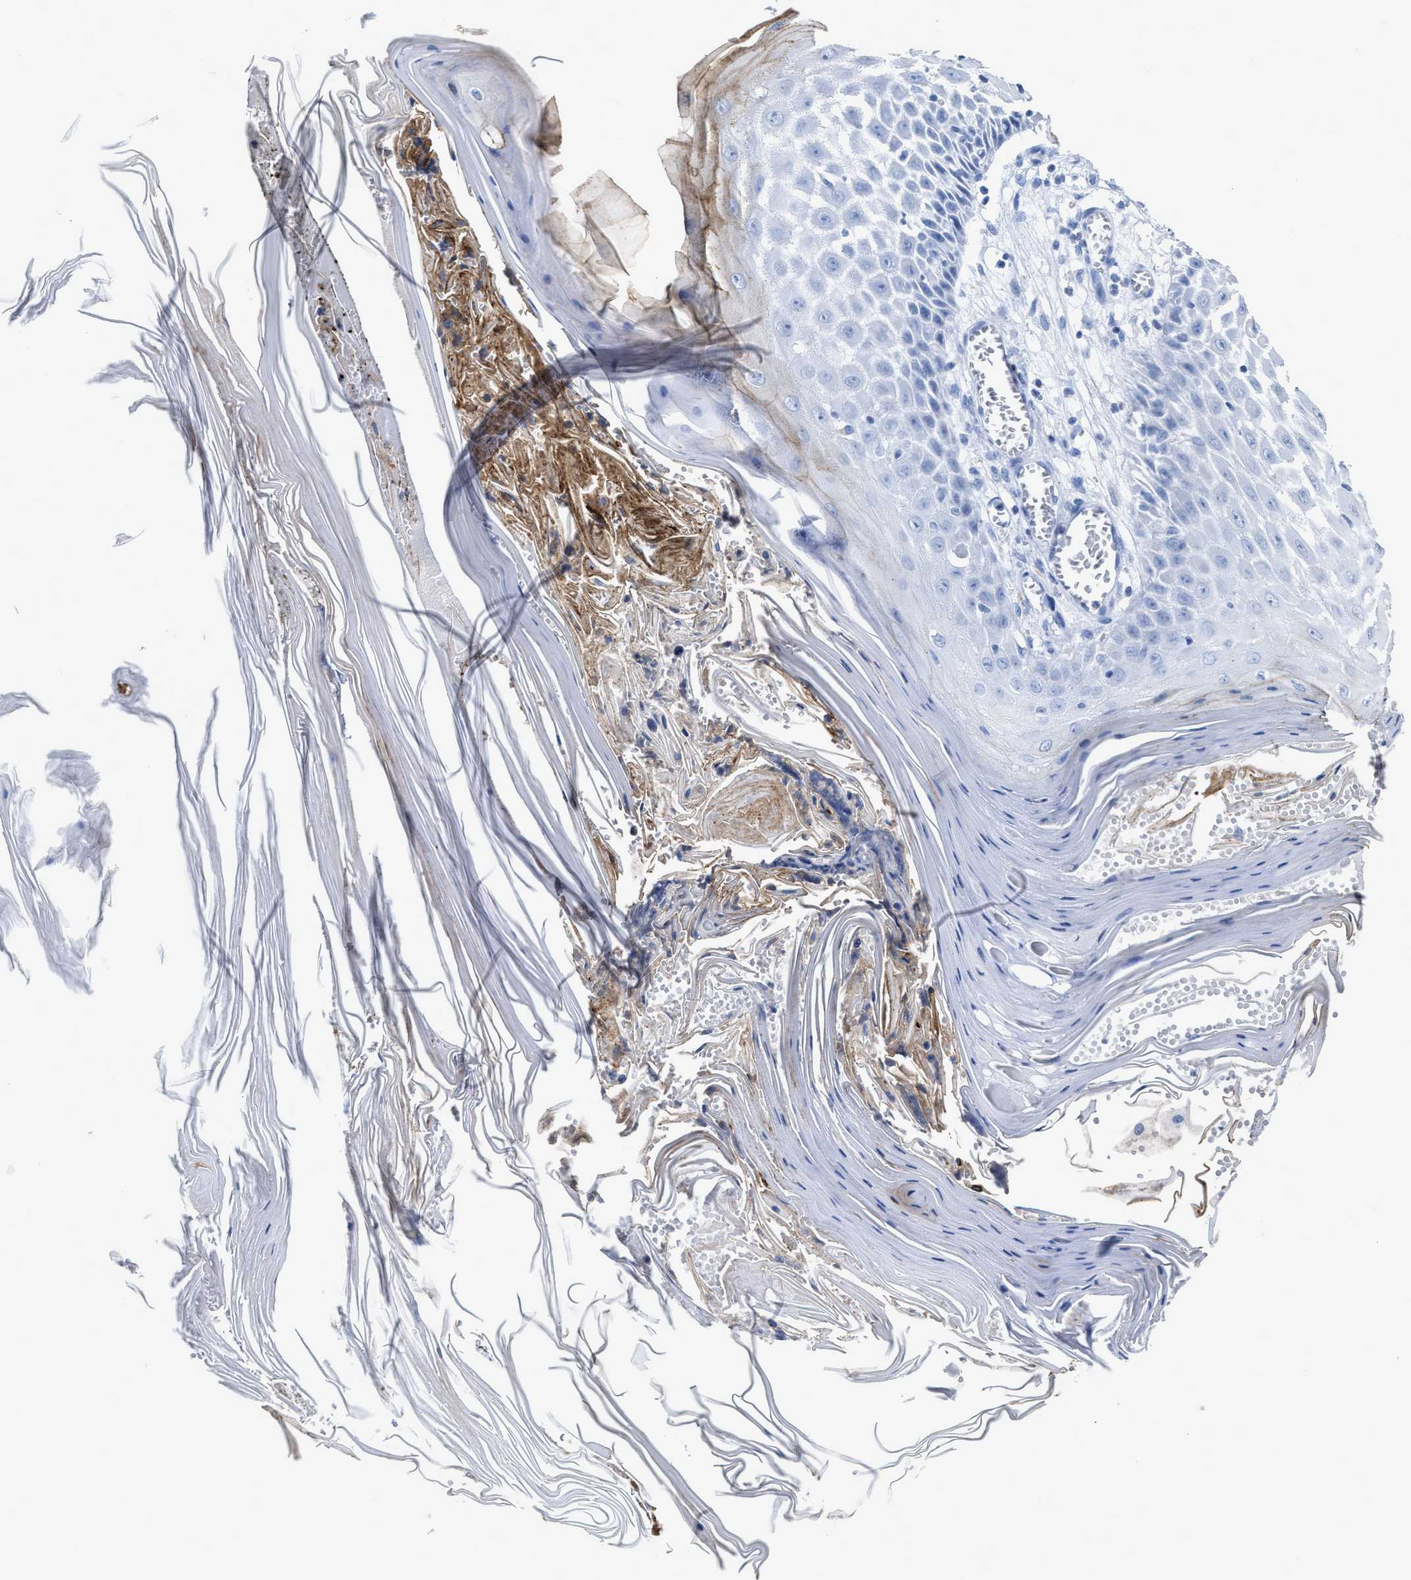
{"staining": {"intensity": "negative", "quantity": "none", "location": "none"}, "tissue": "skin cancer", "cell_type": "Tumor cells", "image_type": "cancer", "snomed": [{"axis": "morphology", "description": "Squamous cell carcinoma, NOS"}, {"axis": "topography", "description": "Skin"}], "caption": "A high-resolution photomicrograph shows immunohistochemistry staining of skin cancer (squamous cell carcinoma), which reveals no significant expression in tumor cells.", "gene": "CEACAM5", "patient": {"sex": "female", "age": 73}}